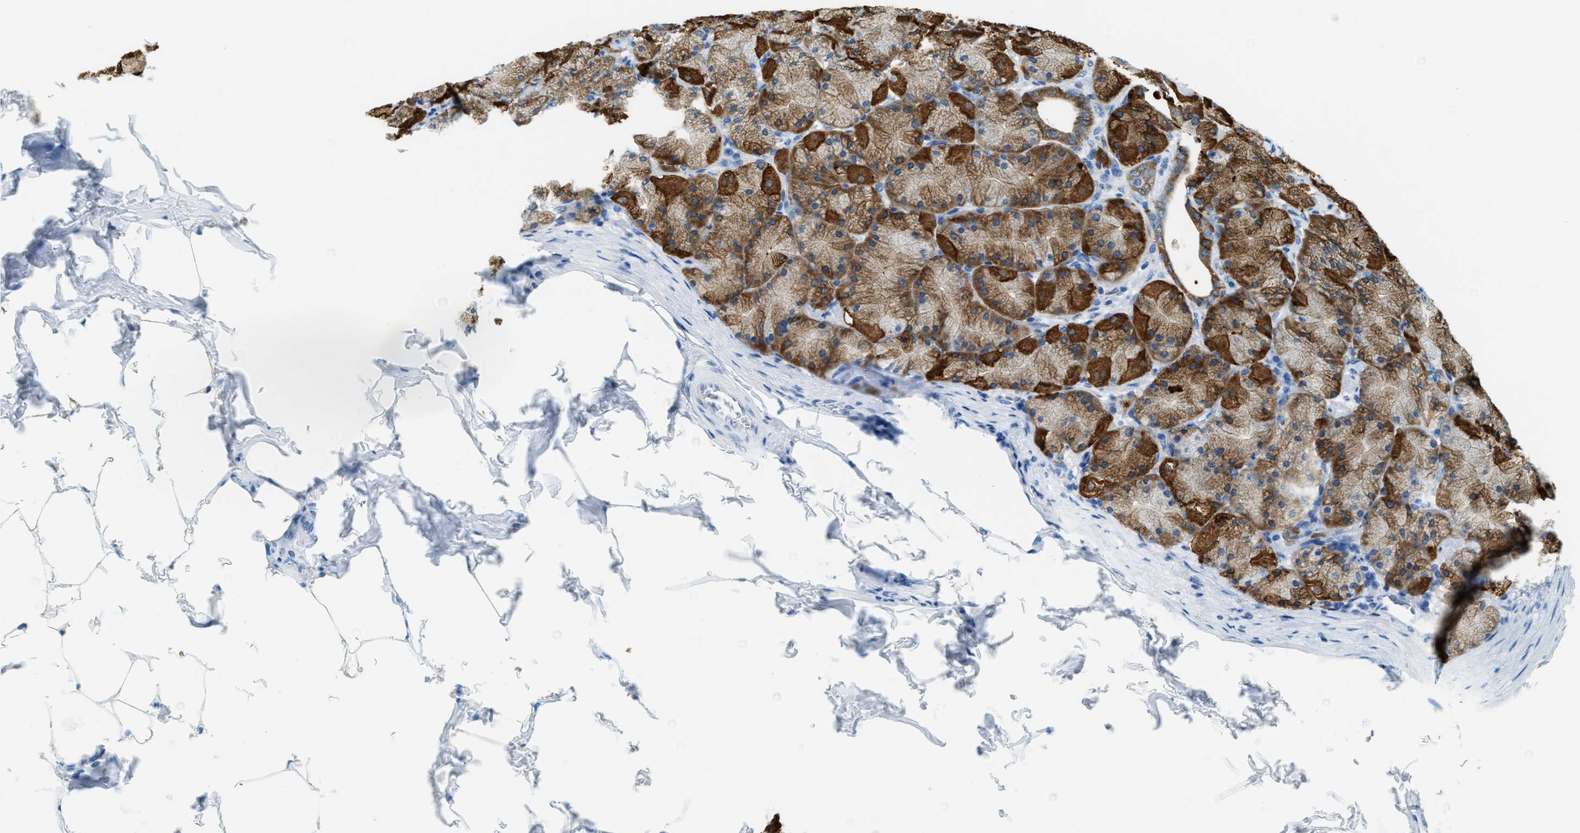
{"staining": {"intensity": "strong", "quantity": "25%-75%", "location": "cytoplasmic/membranous"}, "tissue": "stomach", "cell_type": "Glandular cells", "image_type": "normal", "snomed": [{"axis": "morphology", "description": "Normal tissue, NOS"}, {"axis": "topography", "description": "Stomach, upper"}], "caption": "A high amount of strong cytoplasmic/membranous positivity is appreciated in about 25%-75% of glandular cells in normal stomach.", "gene": "MATCAP2", "patient": {"sex": "female", "age": 56}}